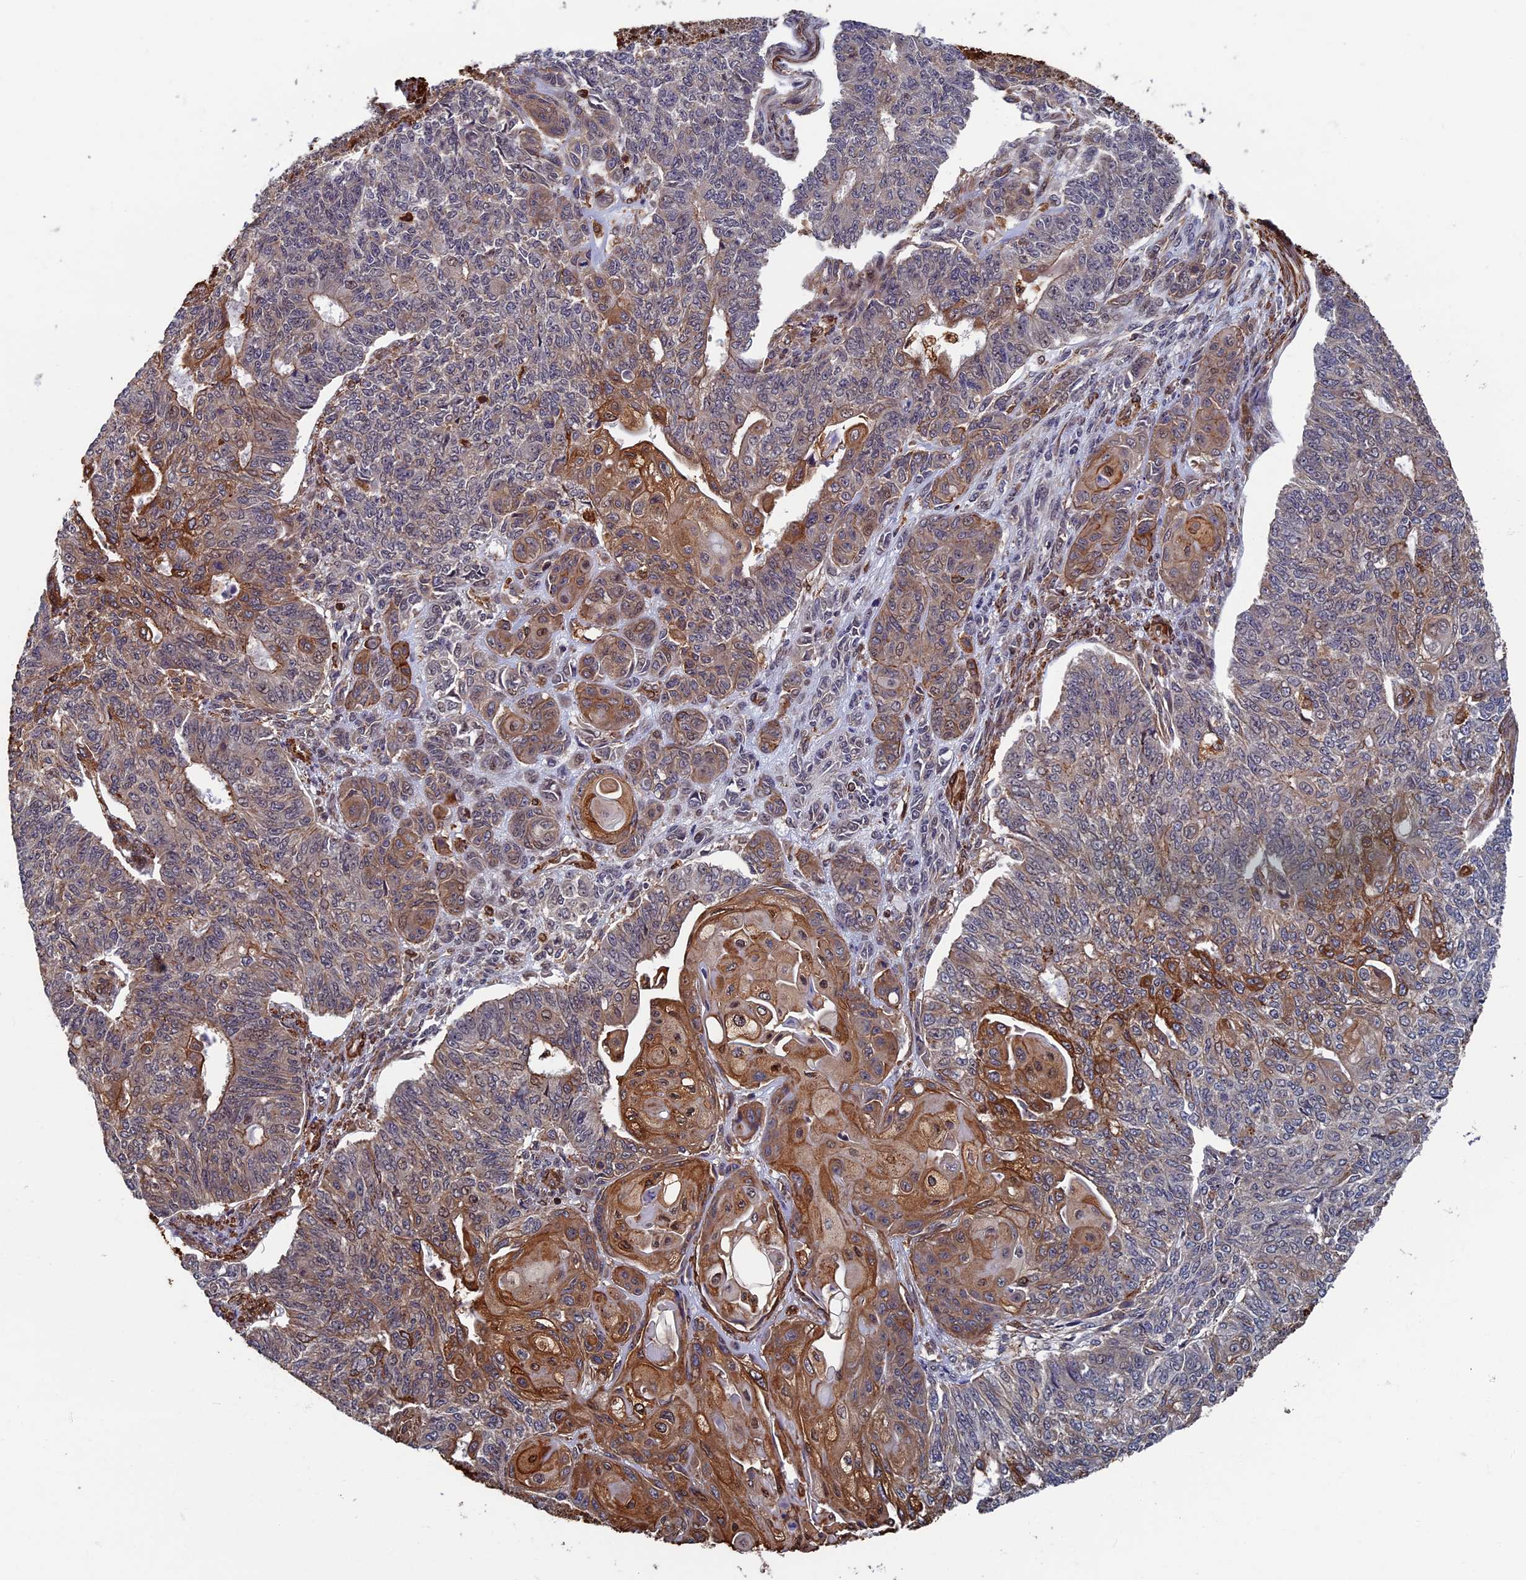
{"staining": {"intensity": "moderate", "quantity": "<25%", "location": "cytoplasmic/membranous"}, "tissue": "endometrial cancer", "cell_type": "Tumor cells", "image_type": "cancer", "snomed": [{"axis": "morphology", "description": "Adenocarcinoma, NOS"}, {"axis": "topography", "description": "Endometrium"}], "caption": "The image demonstrates staining of endometrial cancer, revealing moderate cytoplasmic/membranous protein positivity (brown color) within tumor cells.", "gene": "CTDP1", "patient": {"sex": "female", "age": 32}}